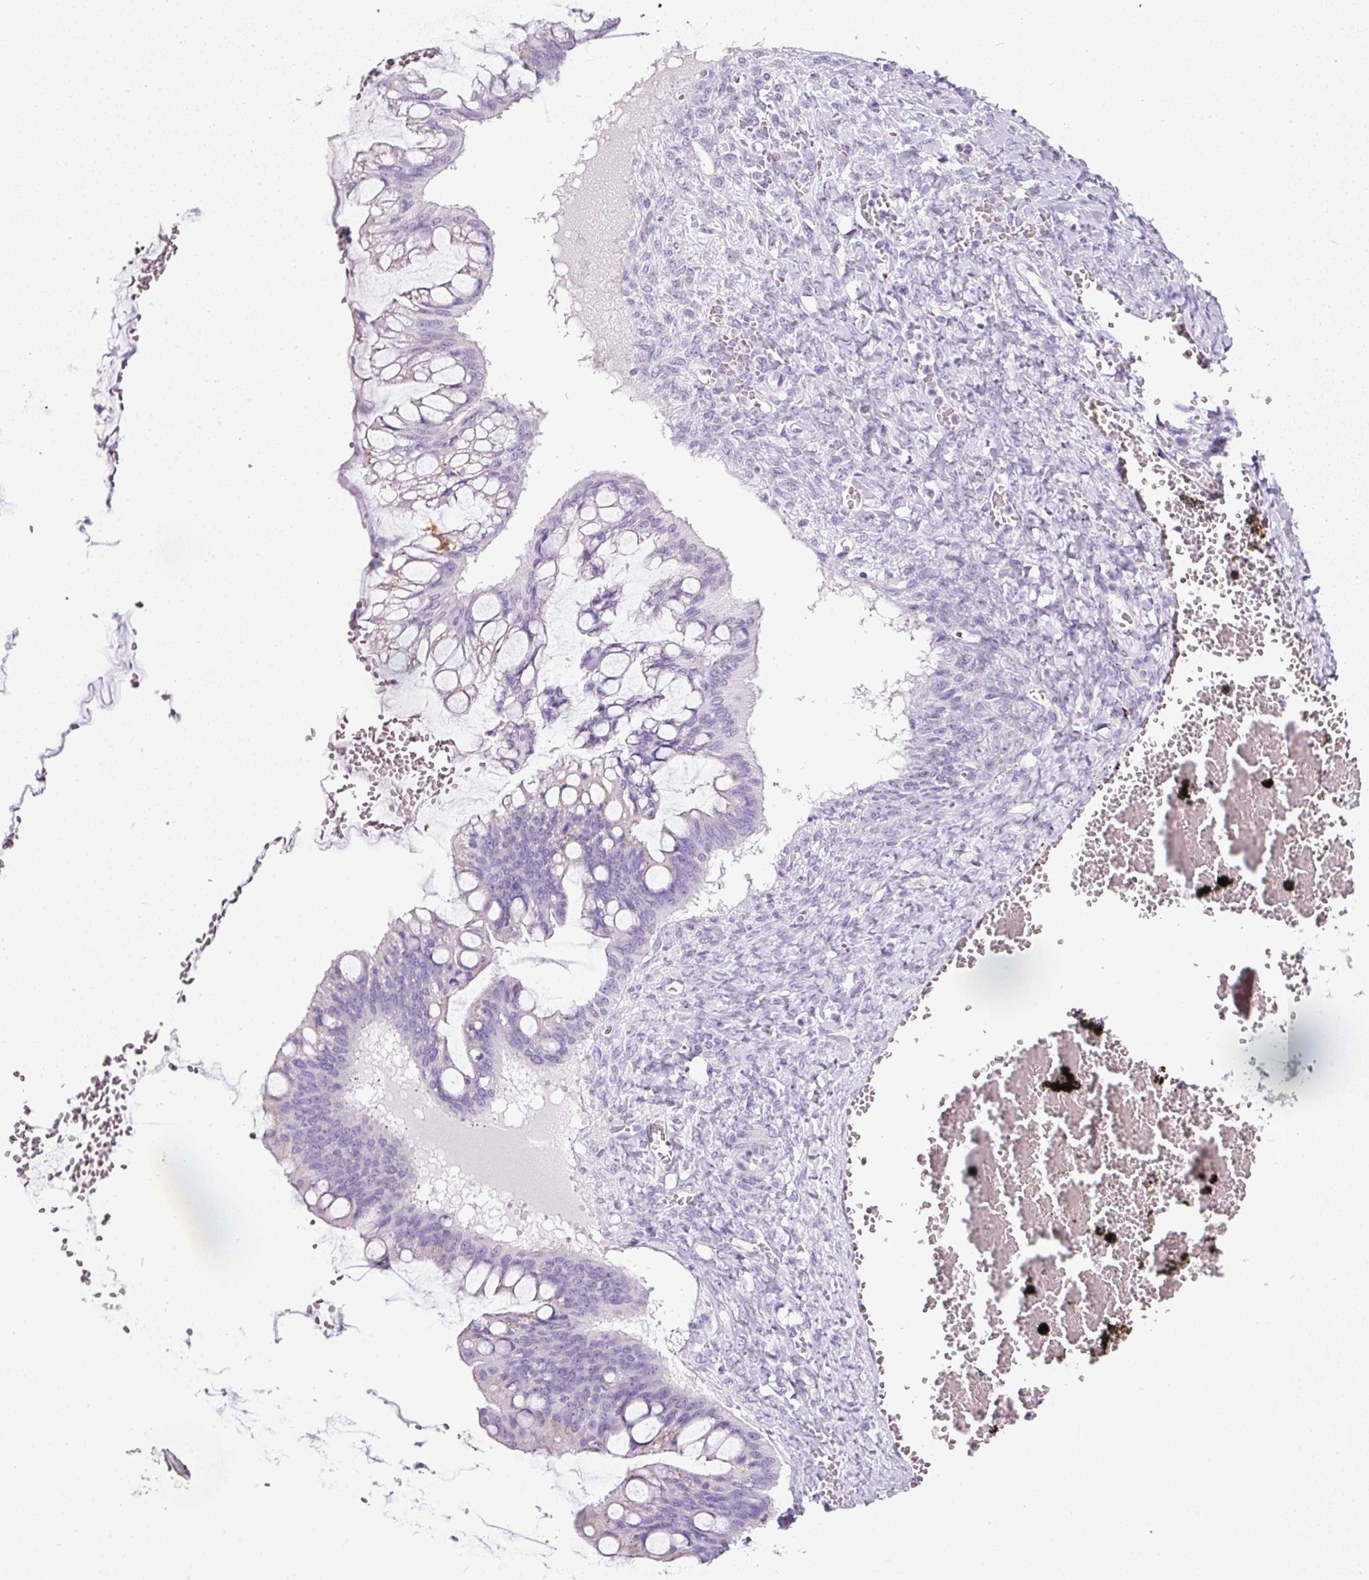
{"staining": {"intensity": "negative", "quantity": "none", "location": "none"}, "tissue": "ovarian cancer", "cell_type": "Tumor cells", "image_type": "cancer", "snomed": [{"axis": "morphology", "description": "Cystadenocarcinoma, mucinous, NOS"}, {"axis": "topography", "description": "Ovary"}], "caption": "A histopathology image of ovarian cancer stained for a protein demonstrates no brown staining in tumor cells. (Immunohistochemistry (ihc), brightfield microscopy, high magnification).", "gene": "DNM1", "patient": {"sex": "female", "age": 73}}